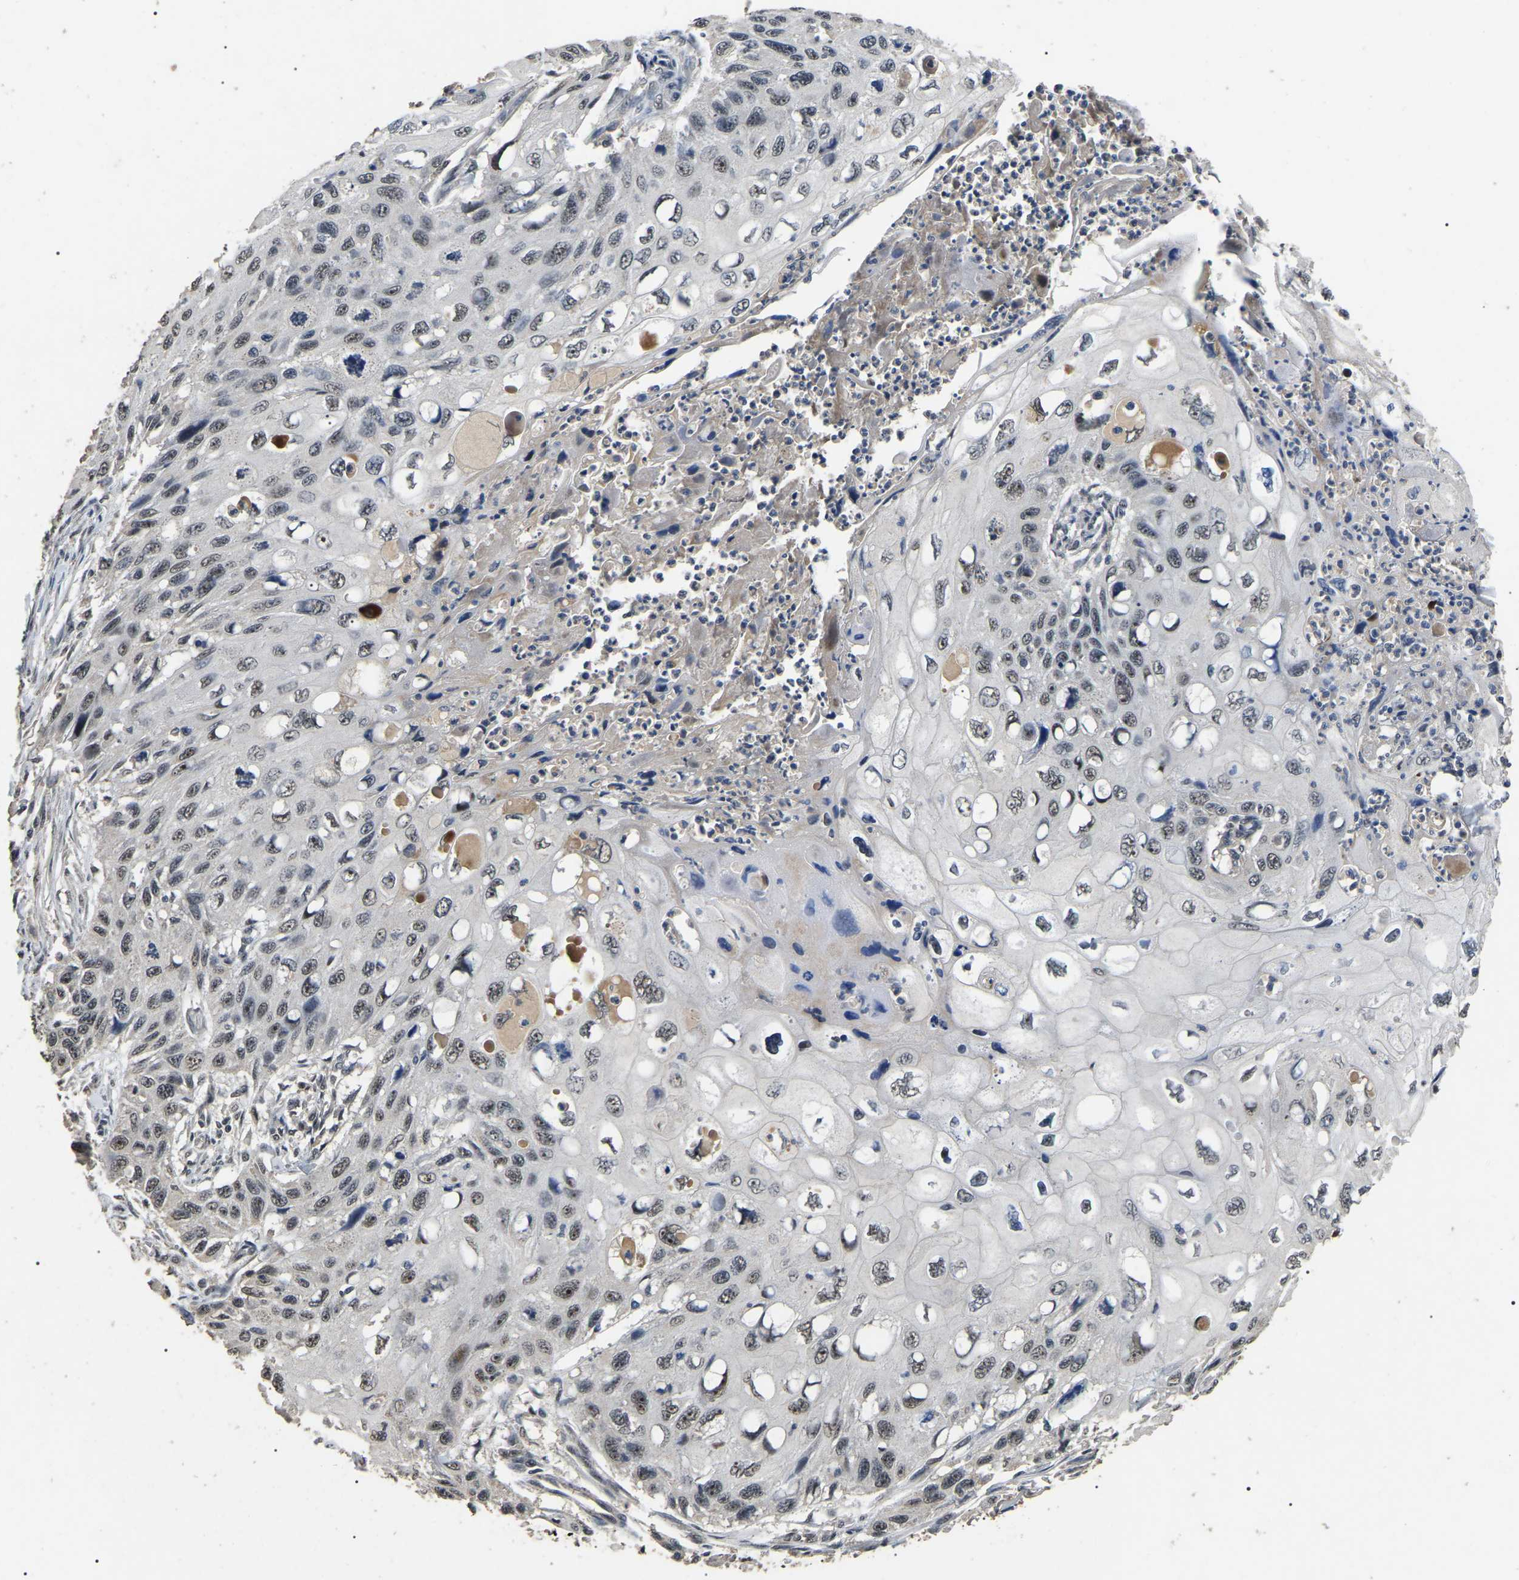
{"staining": {"intensity": "weak", "quantity": ">75%", "location": "nuclear"}, "tissue": "cervical cancer", "cell_type": "Tumor cells", "image_type": "cancer", "snomed": [{"axis": "morphology", "description": "Squamous cell carcinoma, NOS"}, {"axis": "topography", "description": "Cervix"}], "caption": "Immunohistochemical staining of cervical squamous cell carcinoma exhibits weak nuclear protein staining in about >75% of tumor cells.", "gene": "PPM1E", "patient": {"sex": "female", "age": 70}}